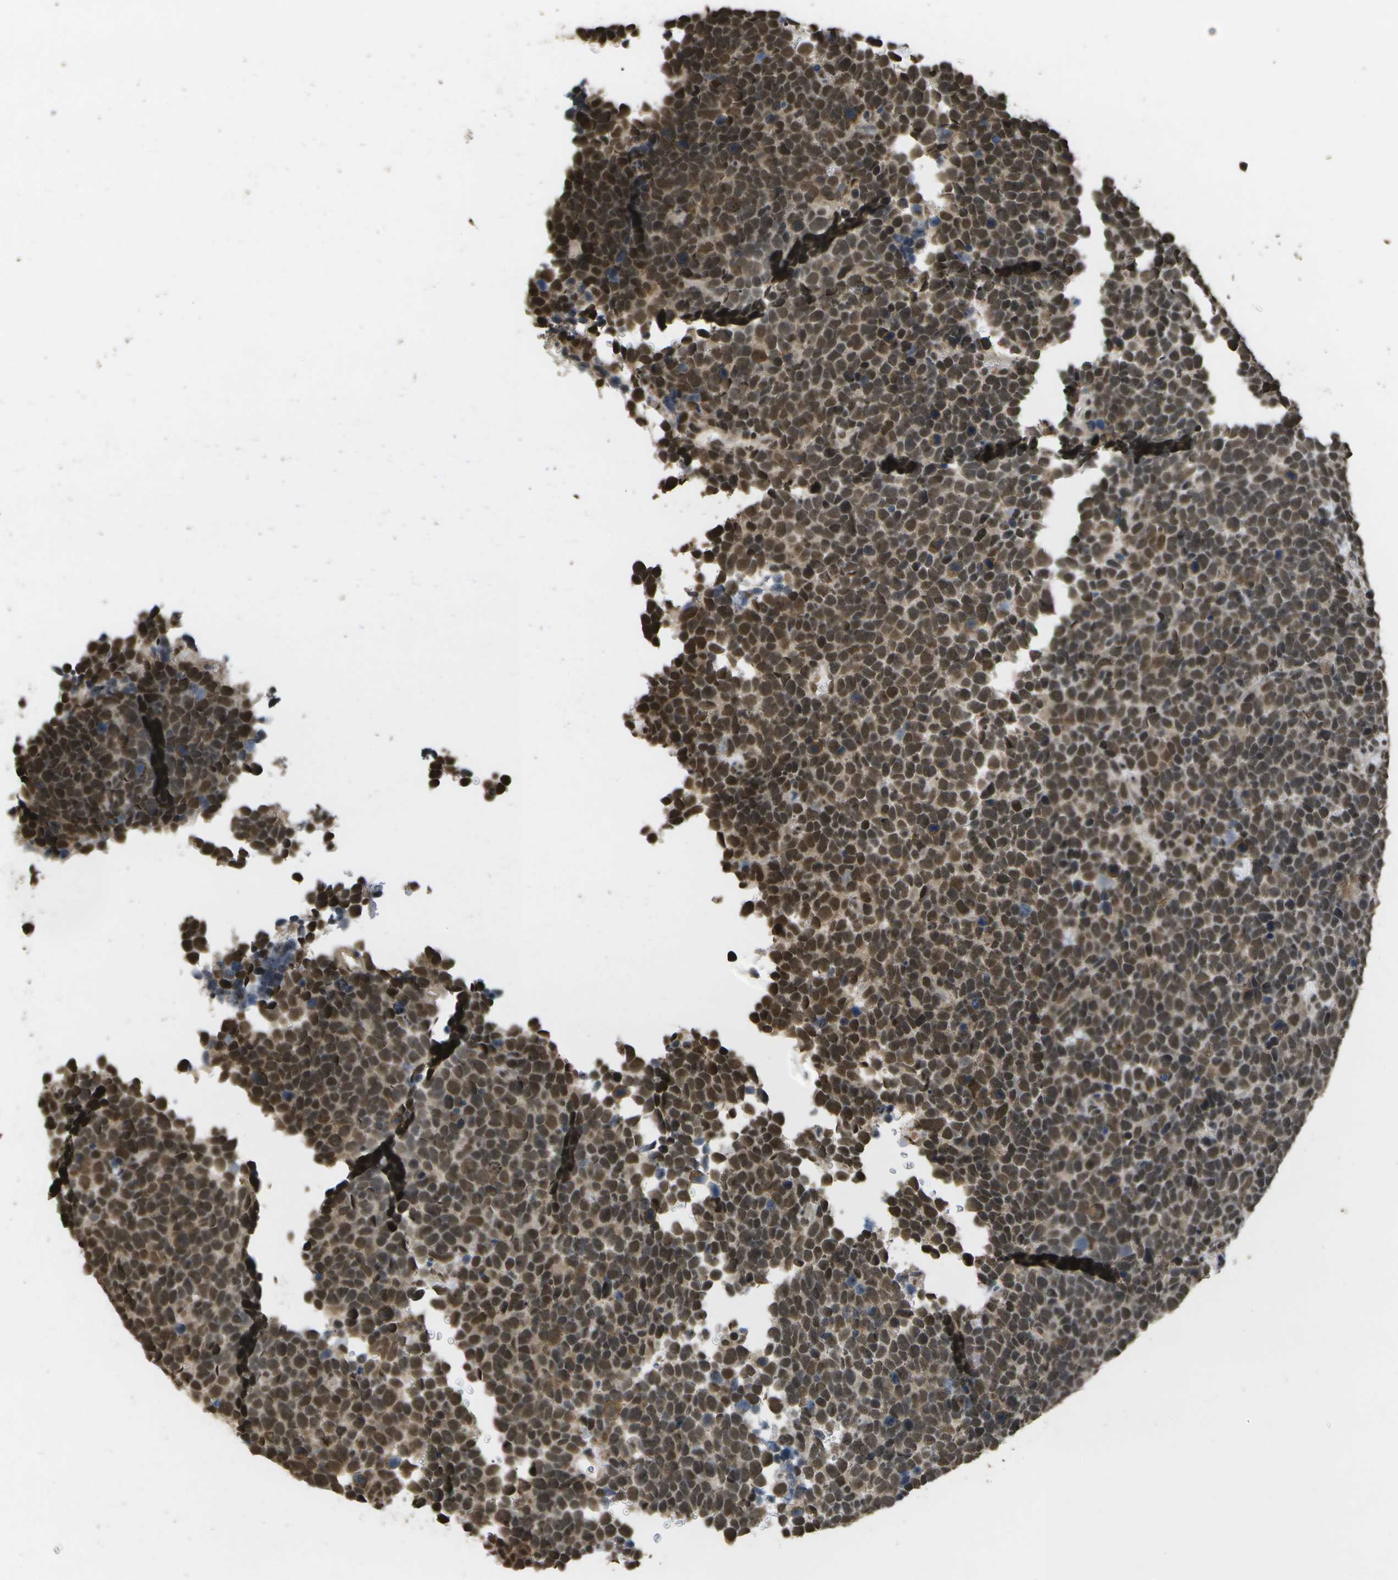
{"staining": {"intensity": "moderate", "quantity": ">75%", "location": "nuclear"}, "tissue": "urothelial cancer", "cell_type": "Tumor cells", "image_type": "cancer", "snomed": [{"axis": "morphology", "description": "Urothelial carcinoma, High grade"}, {"axis": "topography", "description": "Urinary bladder"}], "caption": "This is a photomicrograph of IHC staining of urothelial carcinoma (high-grade), which shows moderate staining in the nuclear of tumor cells.", "gene": "SPEN", "patient": {"sex": "female", "age": 82}}